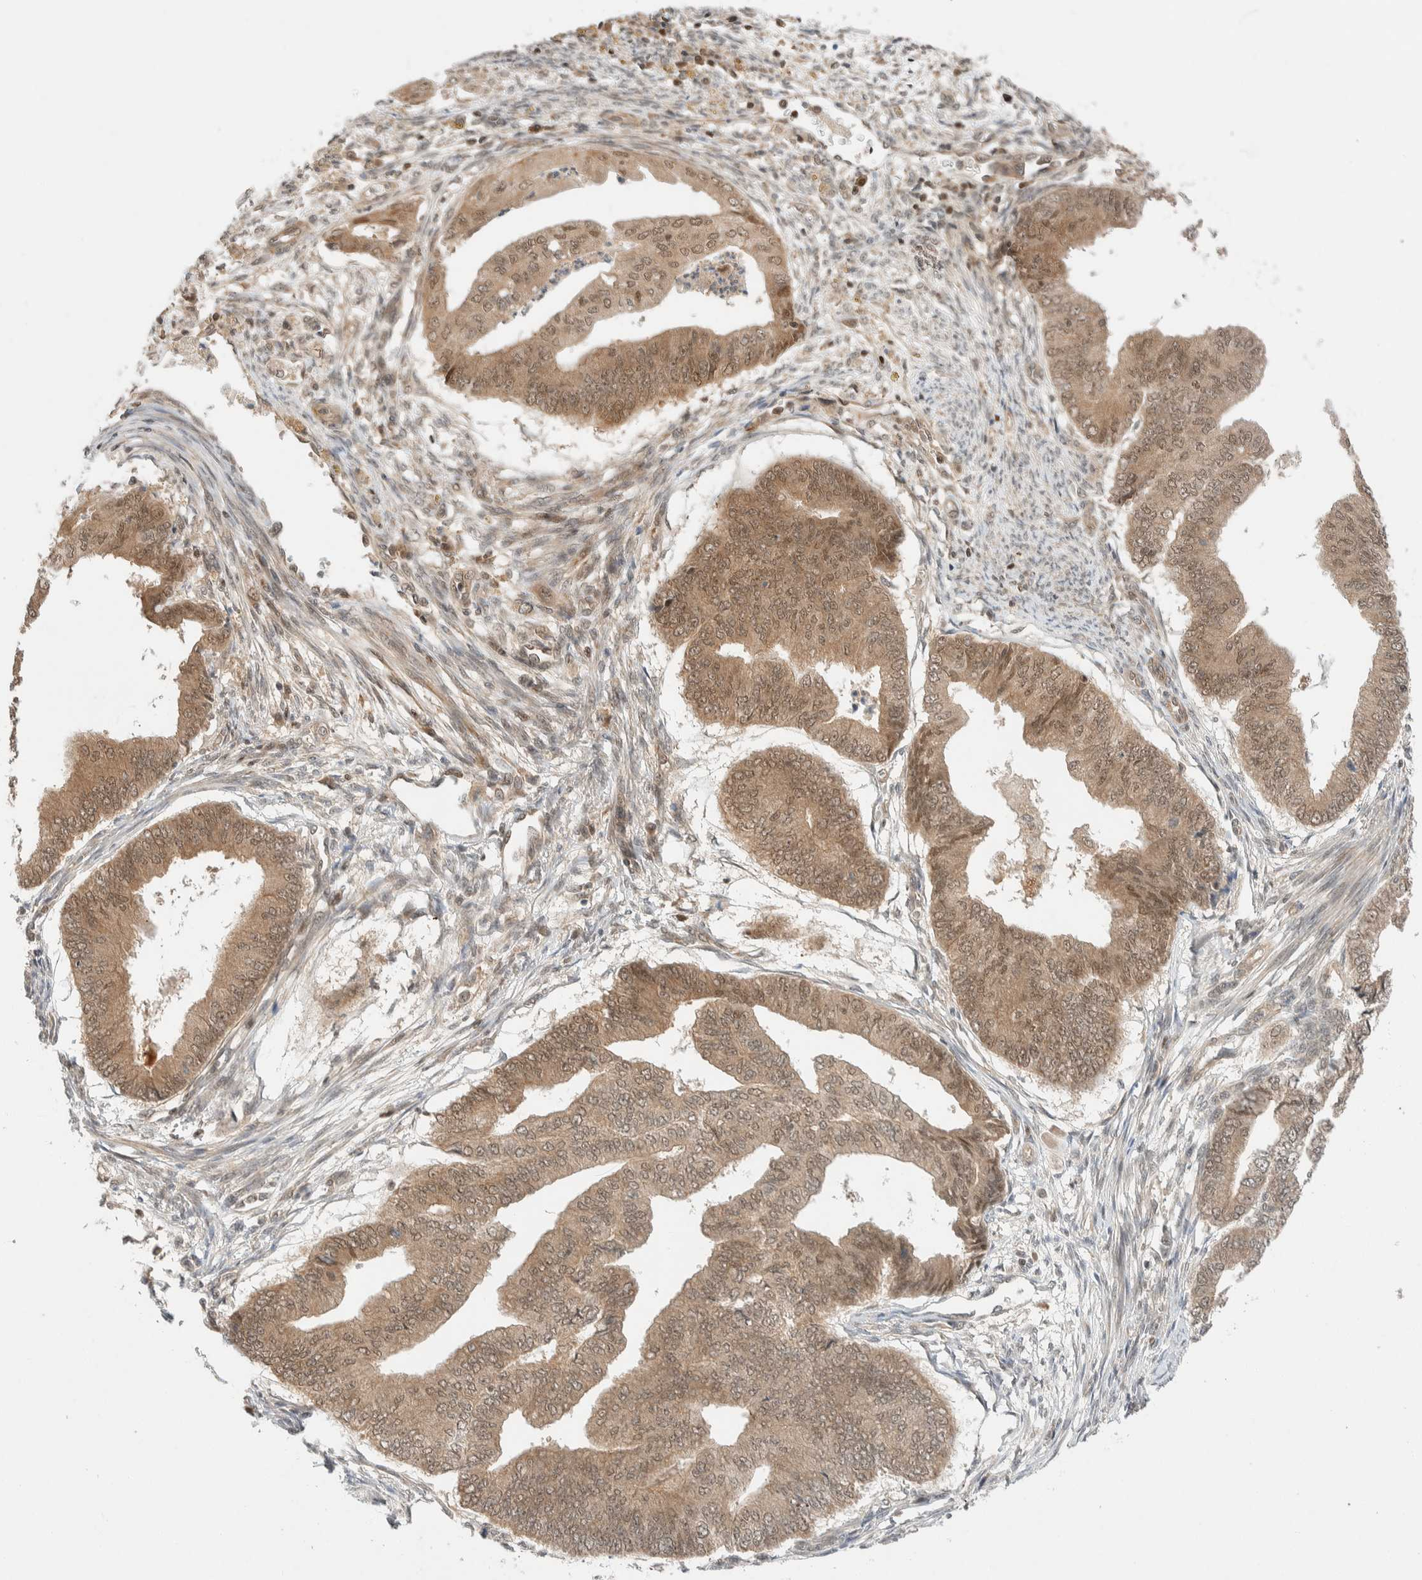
{"staining": {"intensity": "moderate", "quantity": ">75%", "location": "cytoplasmic/membranous,nuclear"}, "tissue": "endometrial cancer", "cell_type": "Tumor cells", "image_type": "cancer", "snomed": [{"axis": "morphology", "description": "Polyp, NOS"}, {"axis": "morphology", "description": "Adenocarcinoma, NOS"}, {"axis": "morphology", "description": "Adenoma, NOS"}, {"axis": "topography", "description": "Endometrium"}], "caption": "An IHC micrograph of tumor tissue is shown. Protein staining in brown shows moderate cytoplasmic/membranous and nuclear positivity in endometrial cancer within tumor cells.", "gene": "C8orf76", "patient": {"sex": "female", "age": 79}}